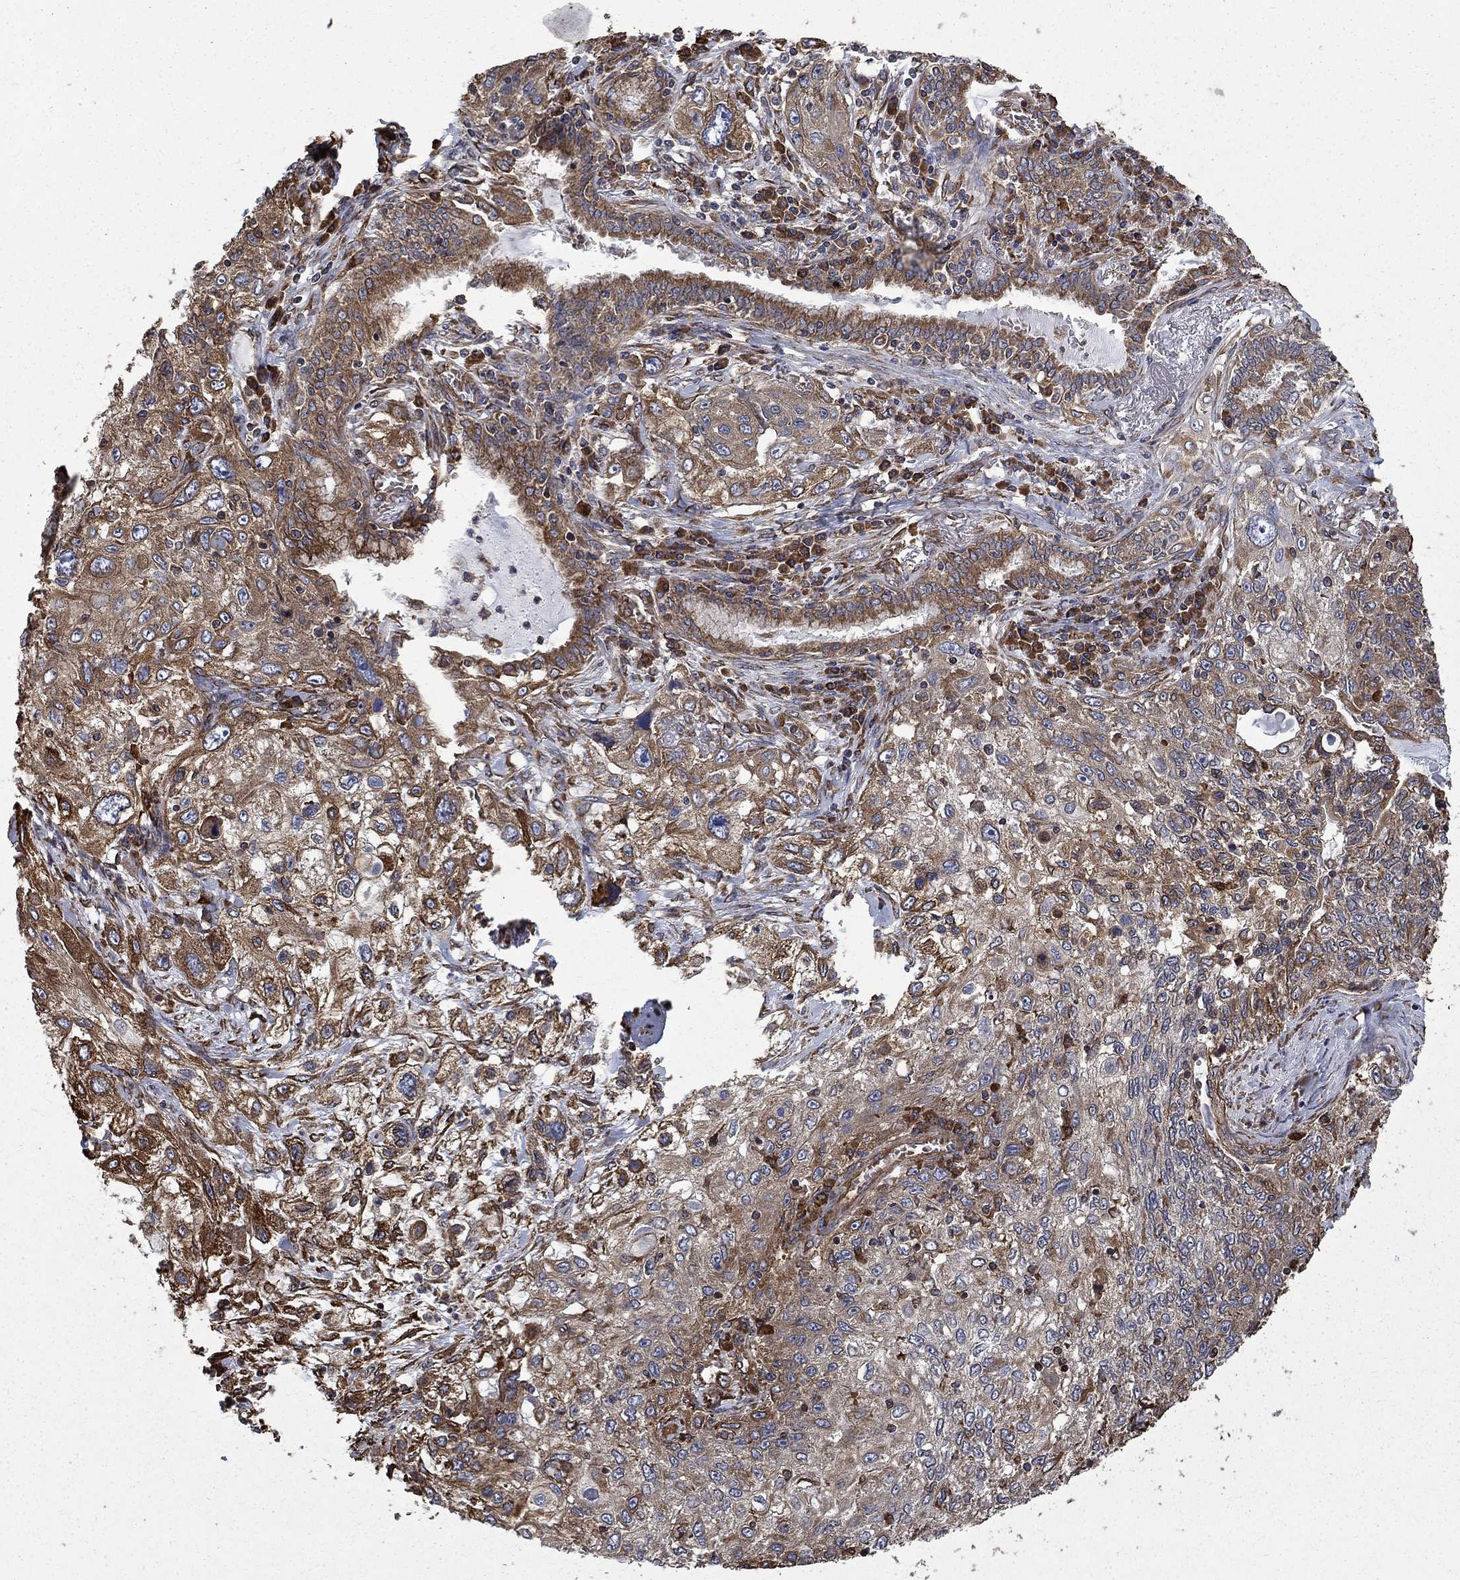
{"staining": {"intensity": "moderate", "quantity": ">75%", "location": "cytoplasmic/membranous"}, "tissue": "lung cancer", "cell_type": "Tumor cells", "image_type": "cancer", "snomed": [{"axis": "morphology", "description": "Squamous cell carcinoma, NOS"}, {"axis": "topography", "description": "Lung"}], "caption": "A brown stain highlights moderate cytoplasmic/membranous expression of a protein in human lung squamous cell carcinoma tumor cells.", "gene": "CUTC", "patient": {"sex": "female", "age": 69}}